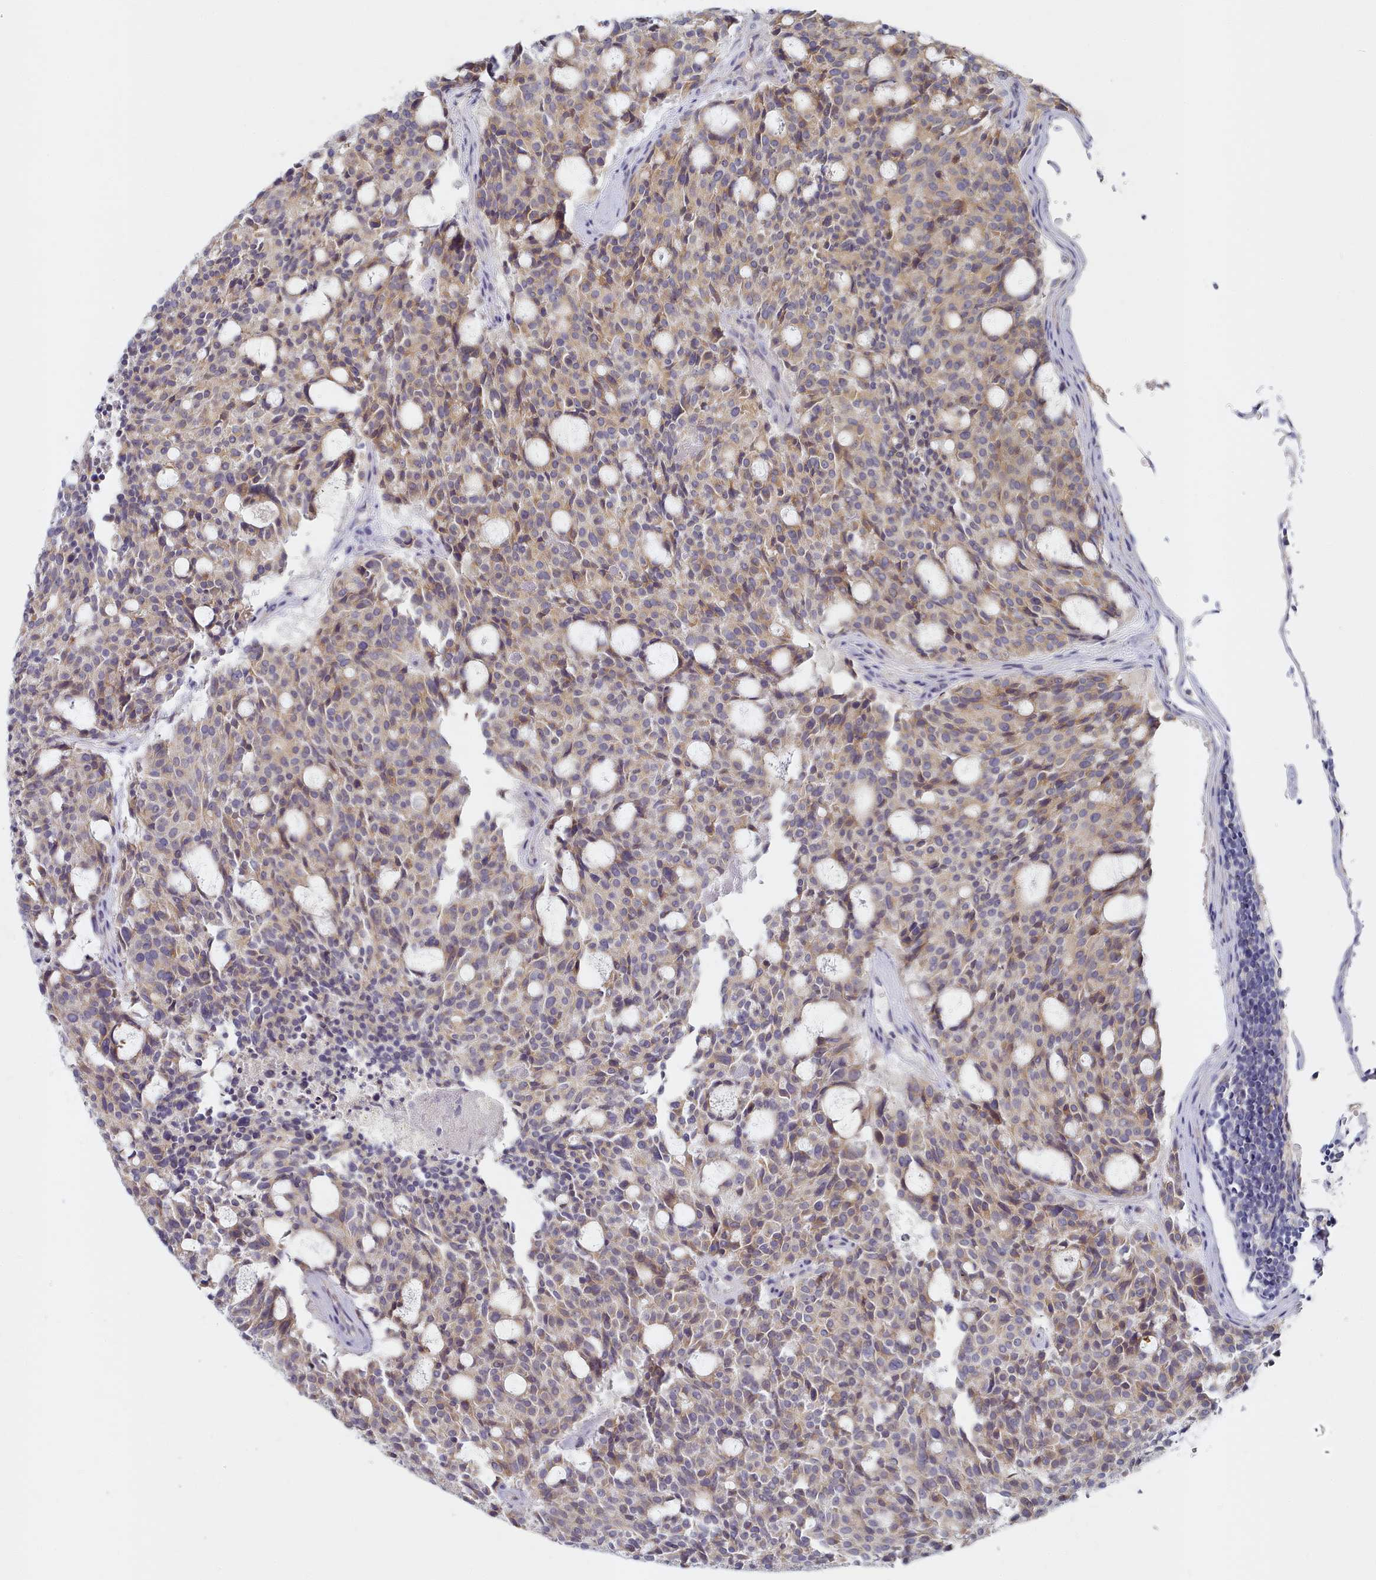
{"staining": {"intensity": "moderate", "quantity": ">75%", "location": "cytoplasmic/membranous"}, "tissue": "carcinoid", "cell_type": "Tumor cells", "image_type": "cancer", "snomed": [{"axis": "morphology", "description": "Carcinoid, malignant, NOS"}, {"axis": "topography", "description": "Pancreas"}], "caption": "Immunohistochemistry (IHC) image of human carcinoid stained for a protein (brown), which displays medium levels of moderate cytoplasmic/membranous staining in approximately >75% of tumor cells.", "gene": "TYW1B", "patient": {"sex": "female", "age": 54}}